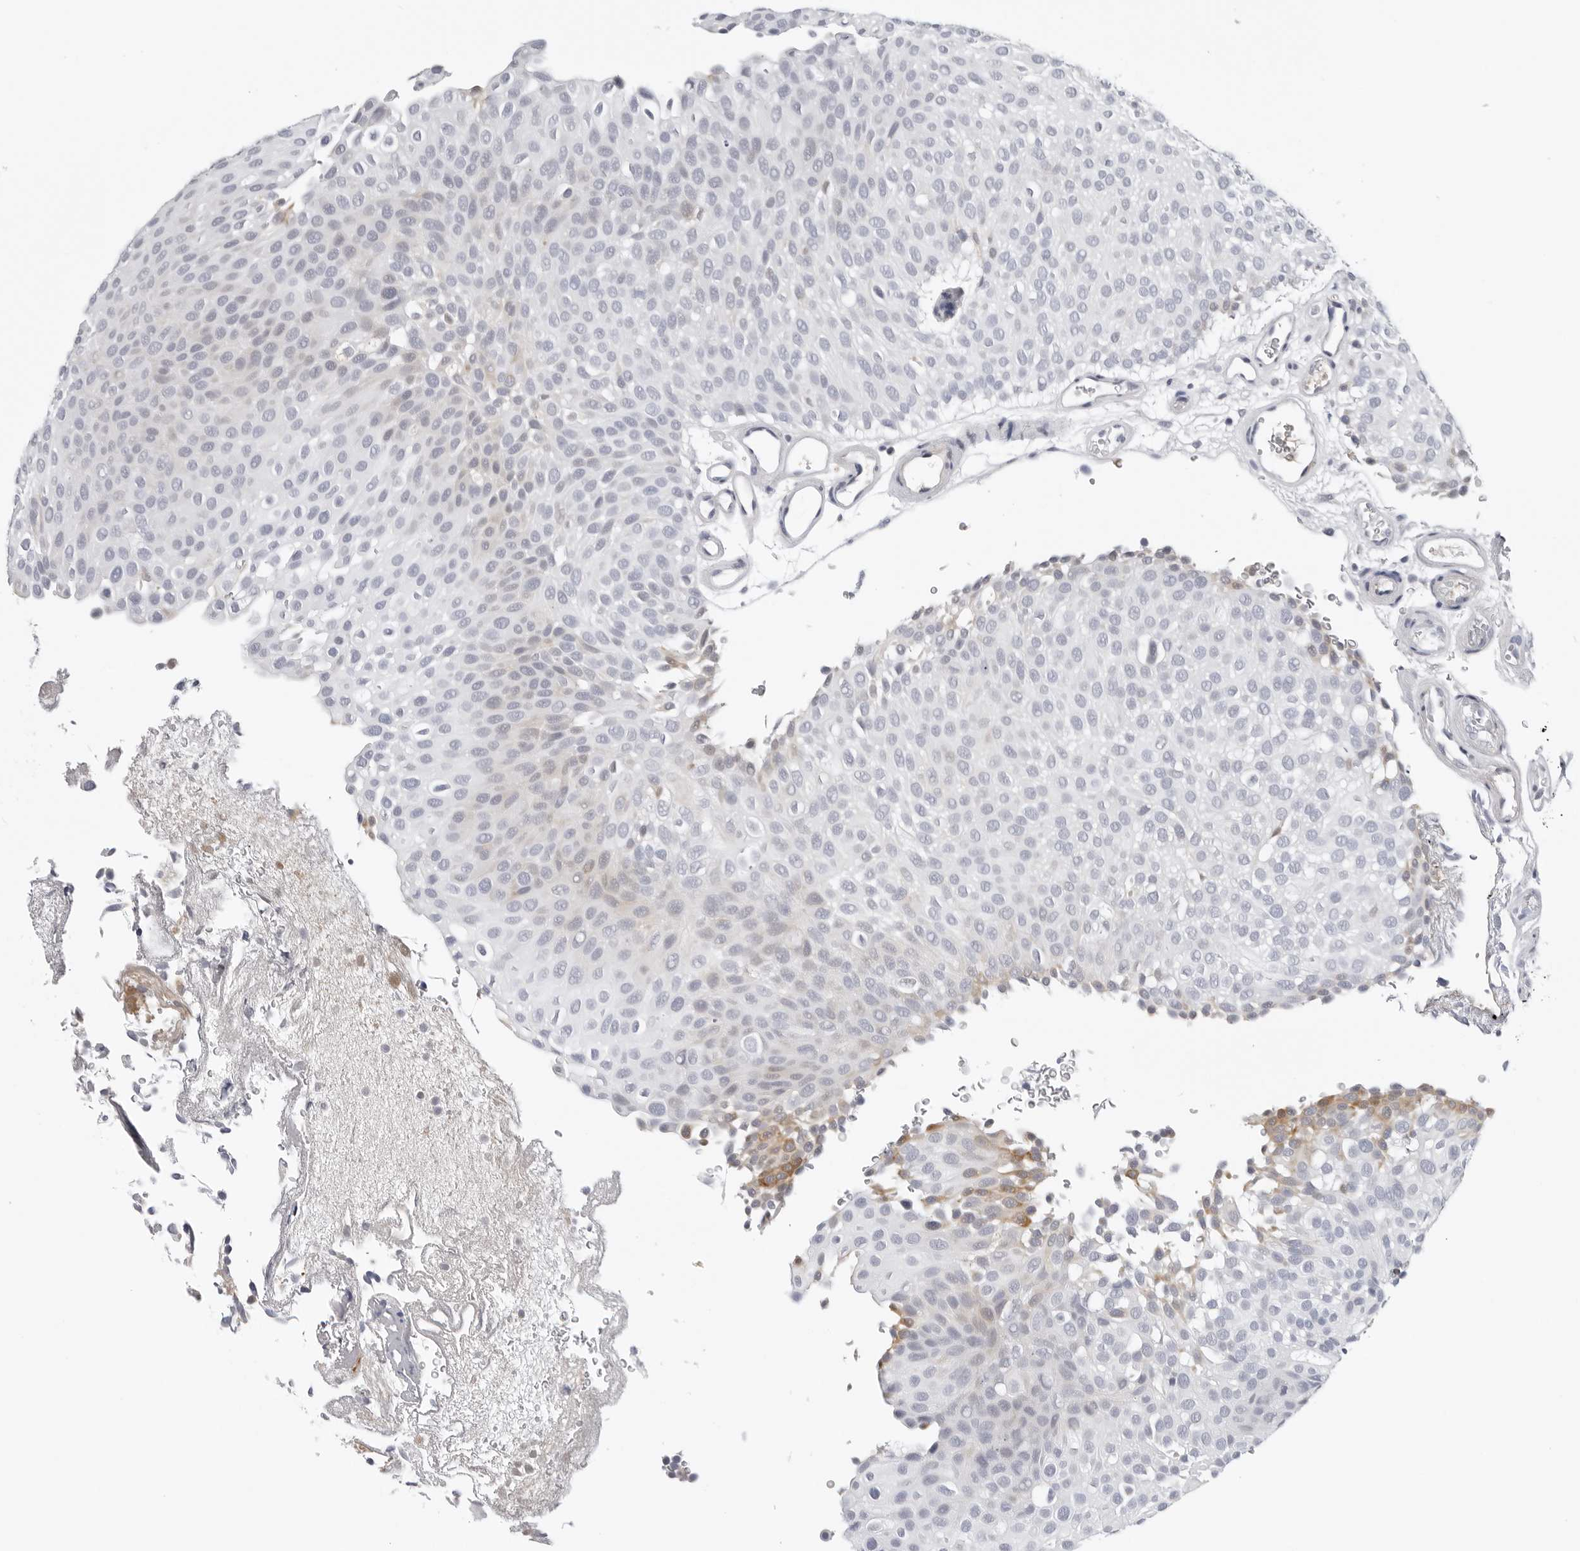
{"staining": {"intensity": "negative", "quantity": "none", "location": "none"}, "tissue": "urothelial cancer", "cell_type": "Tumor cells", "image_type": "cancer", "snomed": [{"axis": "morphology", "description": "Urothelial carcinoma, Low grade"}, {"axis": "topography", "description": "Urinary bladder"}], "caption": "There is no significant expression in tumor cells of low-grade urothelial carcinoma.", "gene": "ZNF502", "patient": {"sex": "male", "age": 78}}